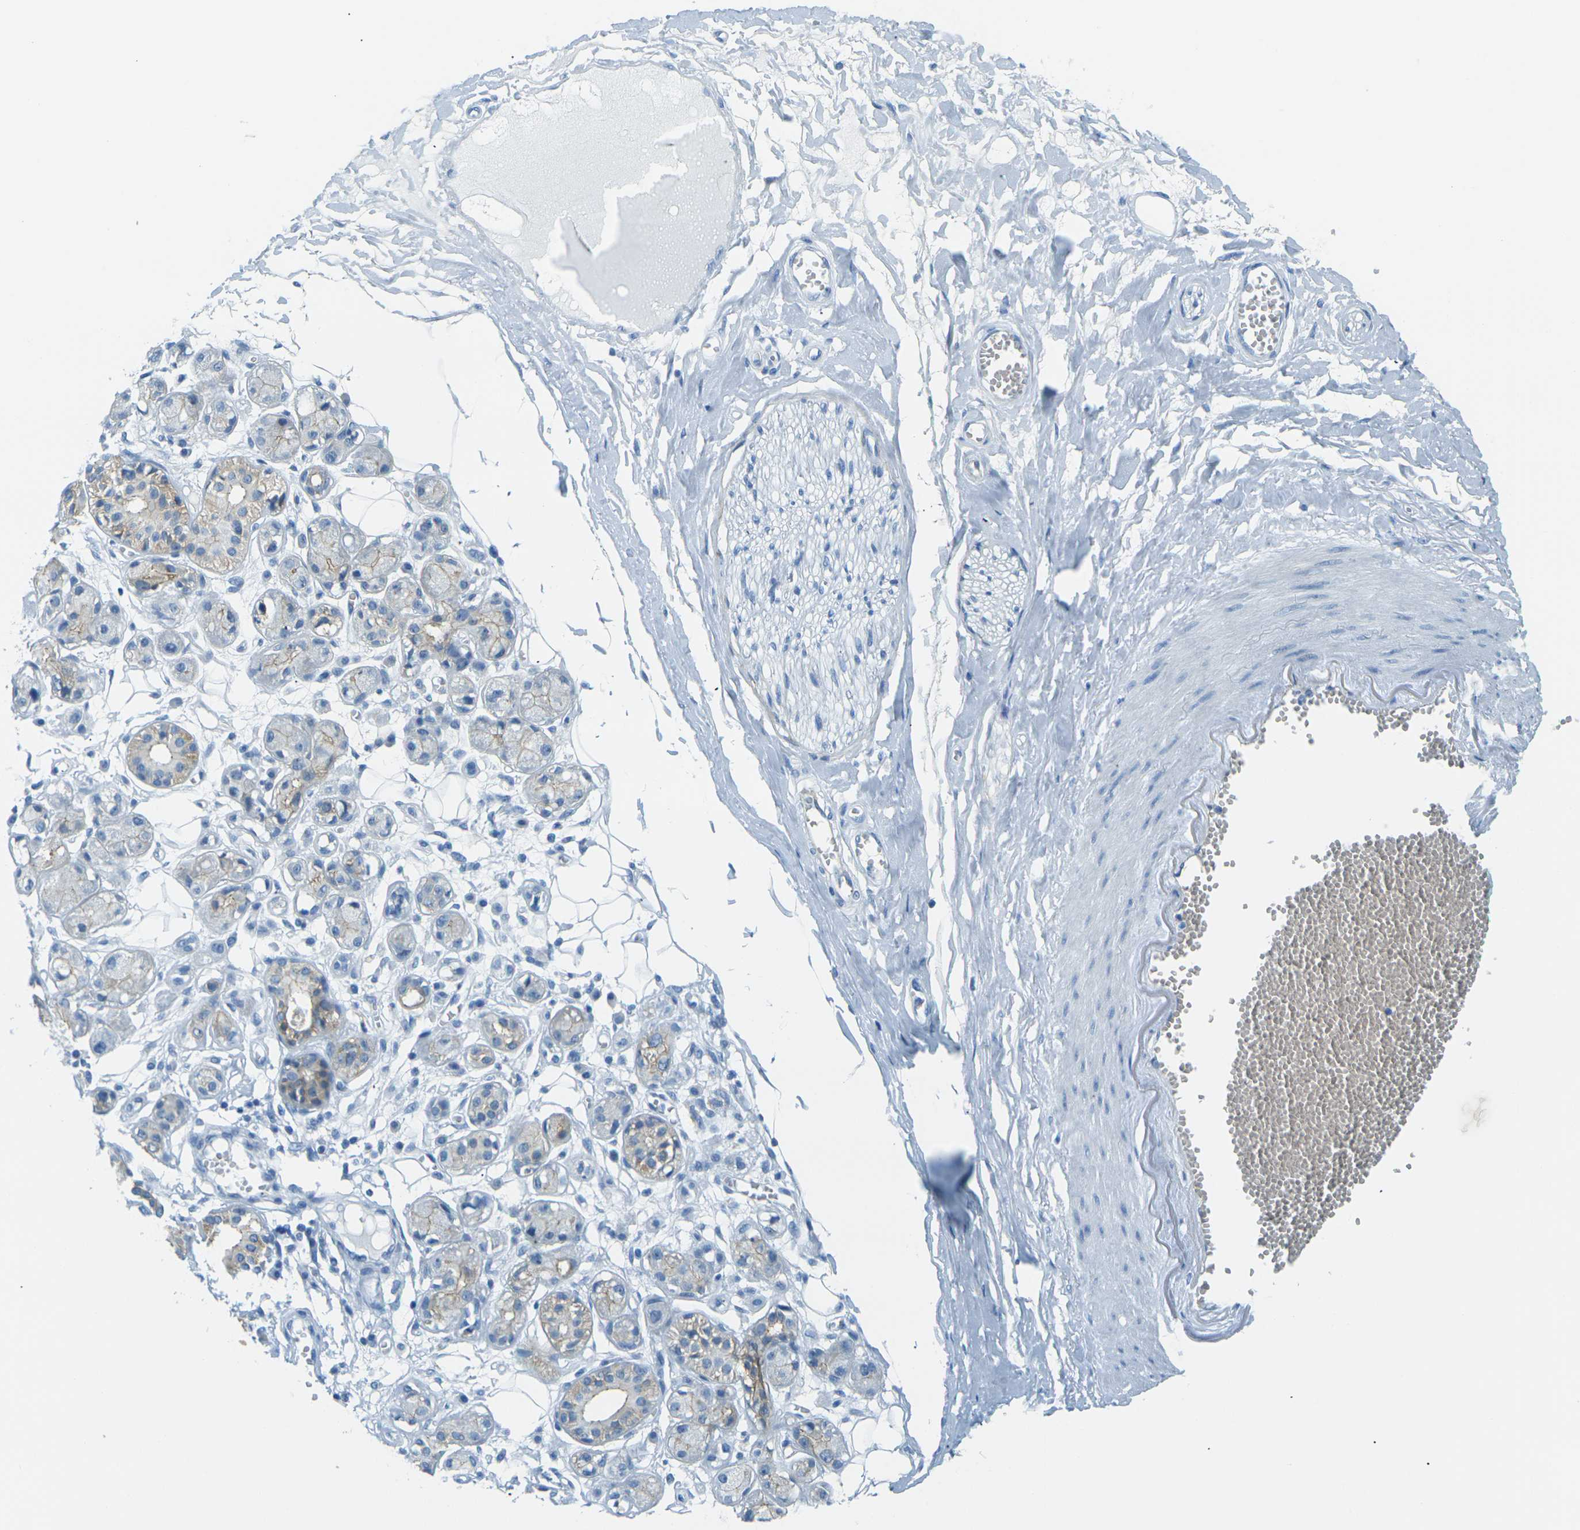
{"staining": {"intensity": "negative", "quantity": "none", "location": "none"}, "tissue": "adipose tissue", "cell_type": "Adipocytes", "image_type": "normal", "snomed": [{"axis": "morphology", "description": "Normal tissue, NOS"}, {"axis": "morphology", "description": "Inflammation, NOS"}, {"axis": "topography", "description": "Salivary gland"}, {"axis": "topography", "description": "Peripheral nerve tissue"}], "caption": "There is no significant staining in adipocytes of adipose tissue. (Stains: DAB immunohistochemistry with hematoxylin counter stain, Microscopy: brightfield microscopy at high magnification).", "gene": "OCLN", "patient": {"sex": "female", "age": 75}}